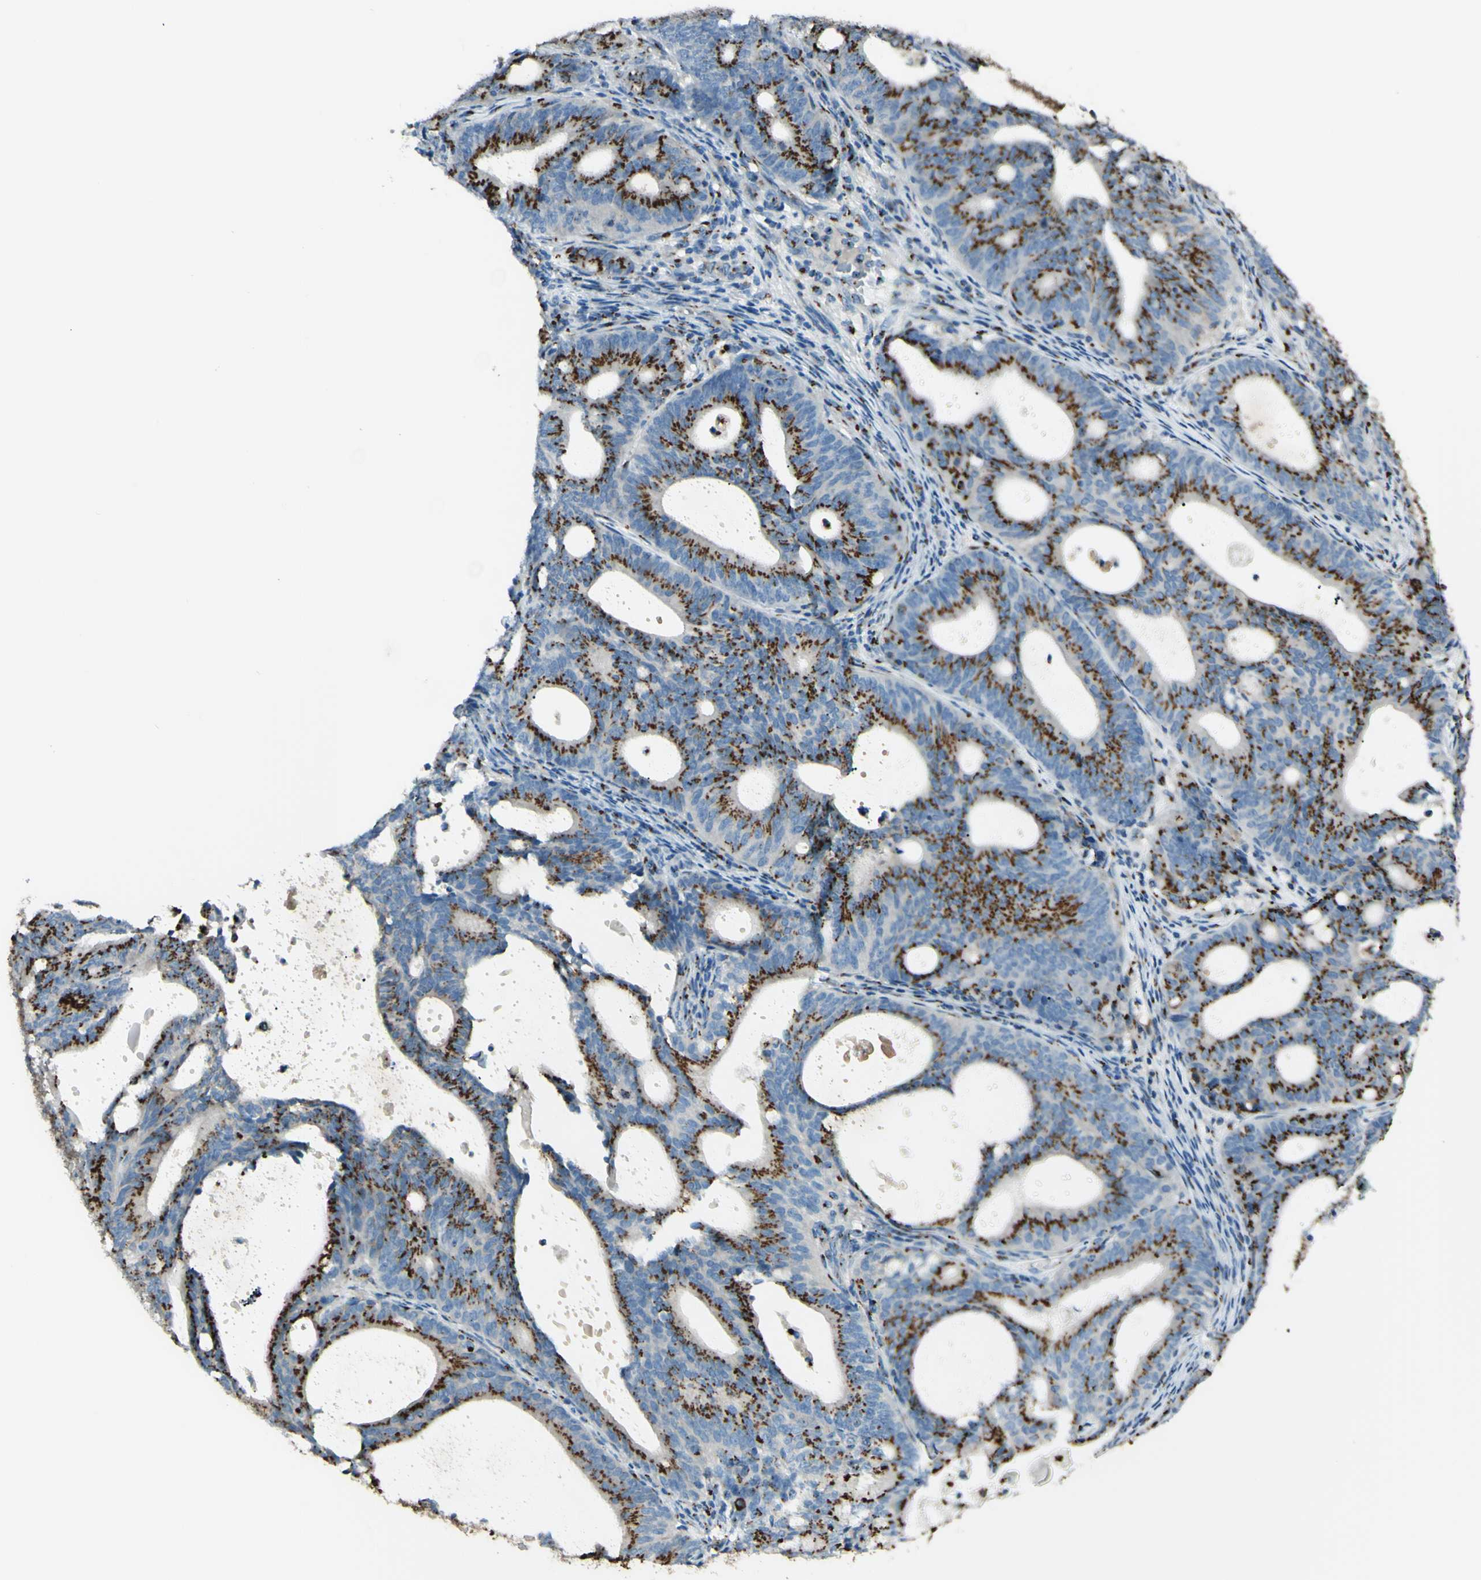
{"staining": {"intensity": "strong", "quantity": ">75%", "location": "cytoplasmic/membranous"}, "tissue": "endometrial cancer", "cell_type": "Tumor cells", "image_type": "cancer", "snomed": [{"axis": "morphology", "description": "Adenocarcinoma, NOS"}, {"axis": "topography", "description": "Uterus"}], "caption": "Tumor cells reveal strong cytoplasmic/membranous positivity in about >75% of cells in endometrial adenocarcinoma.", "gene": "B4GALT1", "patient": {"sex": "female", "age": 83}}